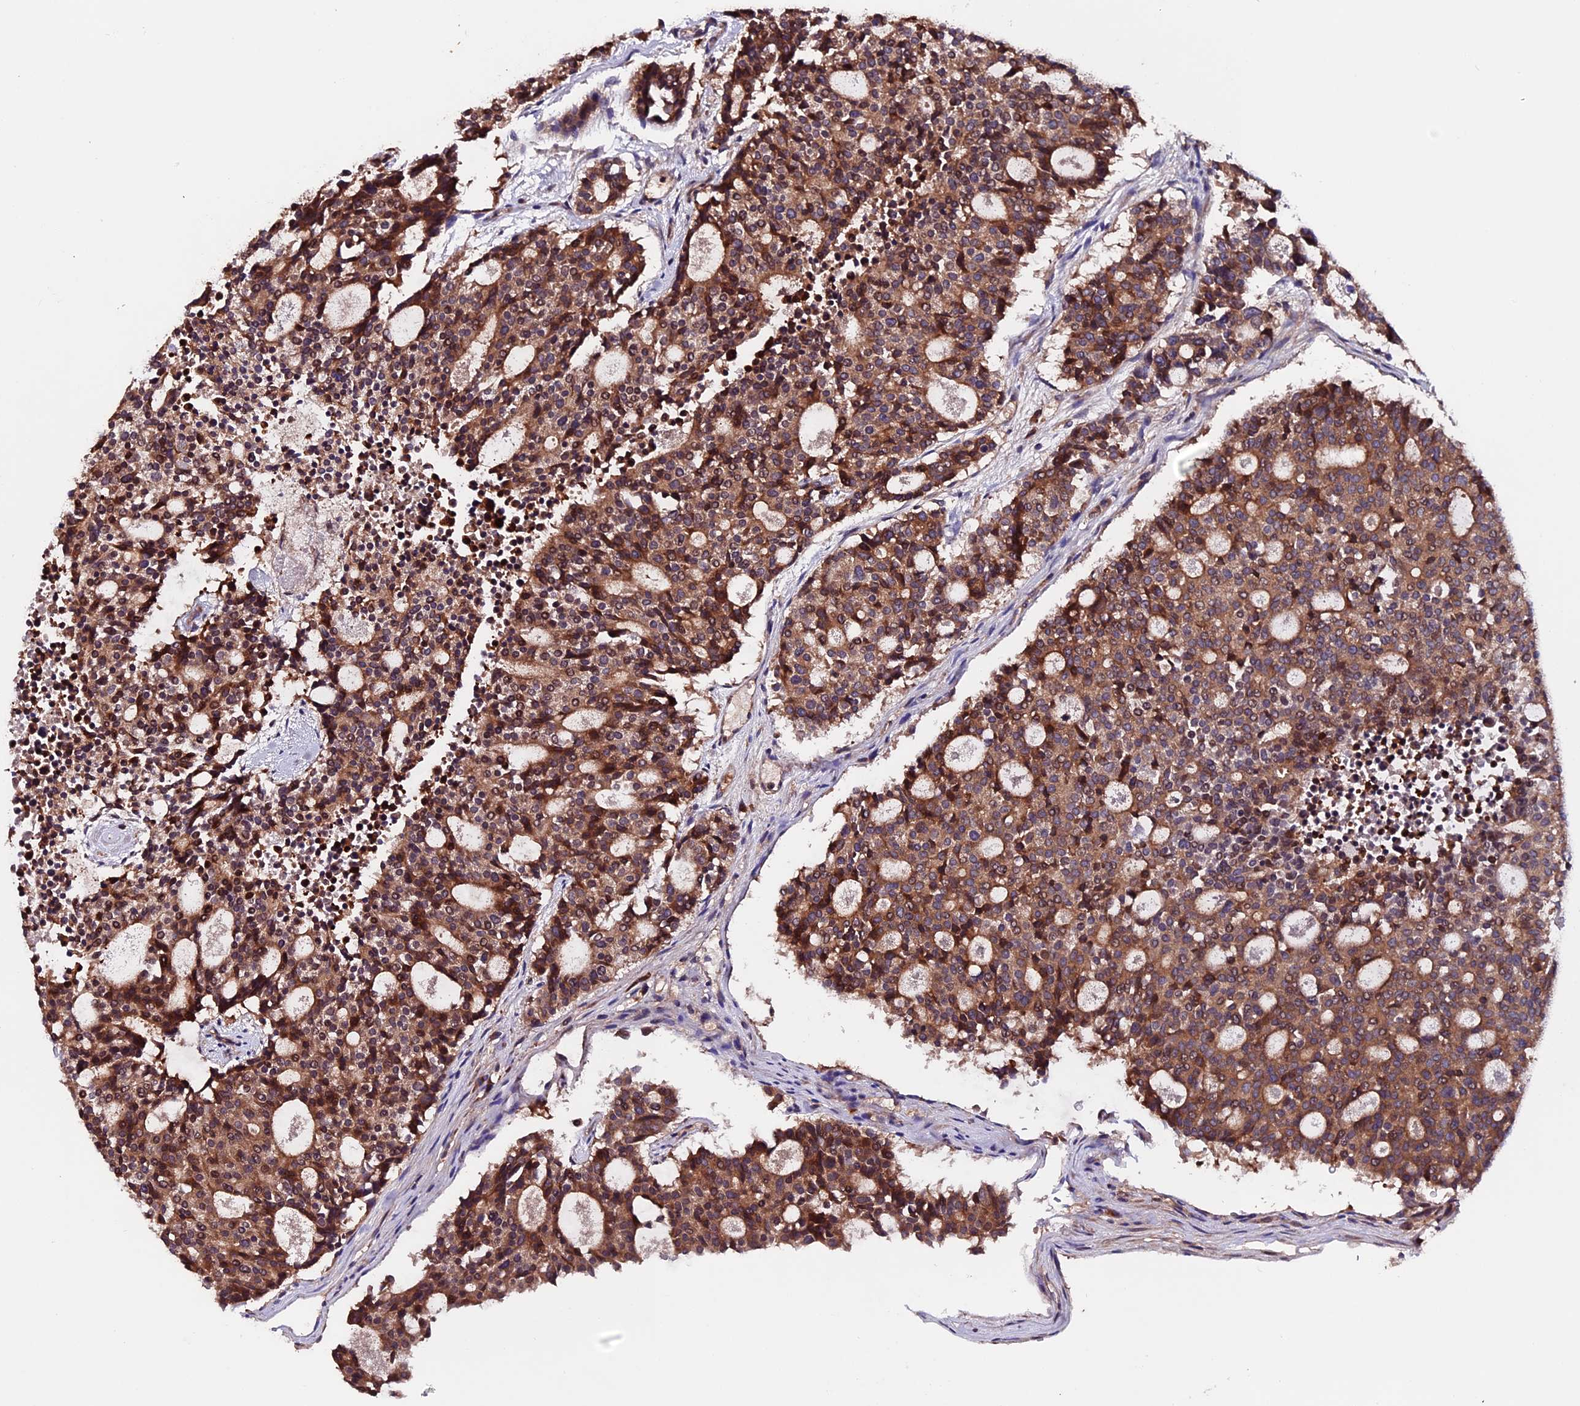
{"staining": {"intensity": "moderate", "quantity": ">75%", "location": "cytoplasmic/membranous"}, "tissue": "carcinoid", "cell_type": "Tumor cells", "image_type": "cancer", "snomed": [{"axis": "morphology", "description": "Carcinoid, malignant, NOS"}, {"axis": "topography", "description": "Pancreas"}], "caption": "A histopathology image showing moderate cytoplasmic/membranous positivity in about >75% of tumor cells in carcinoid (malignant), as visualized by brown immunohistochemical staining.", "gene": "ZNF598", "patient": {"sex": "female", "age": 54}}